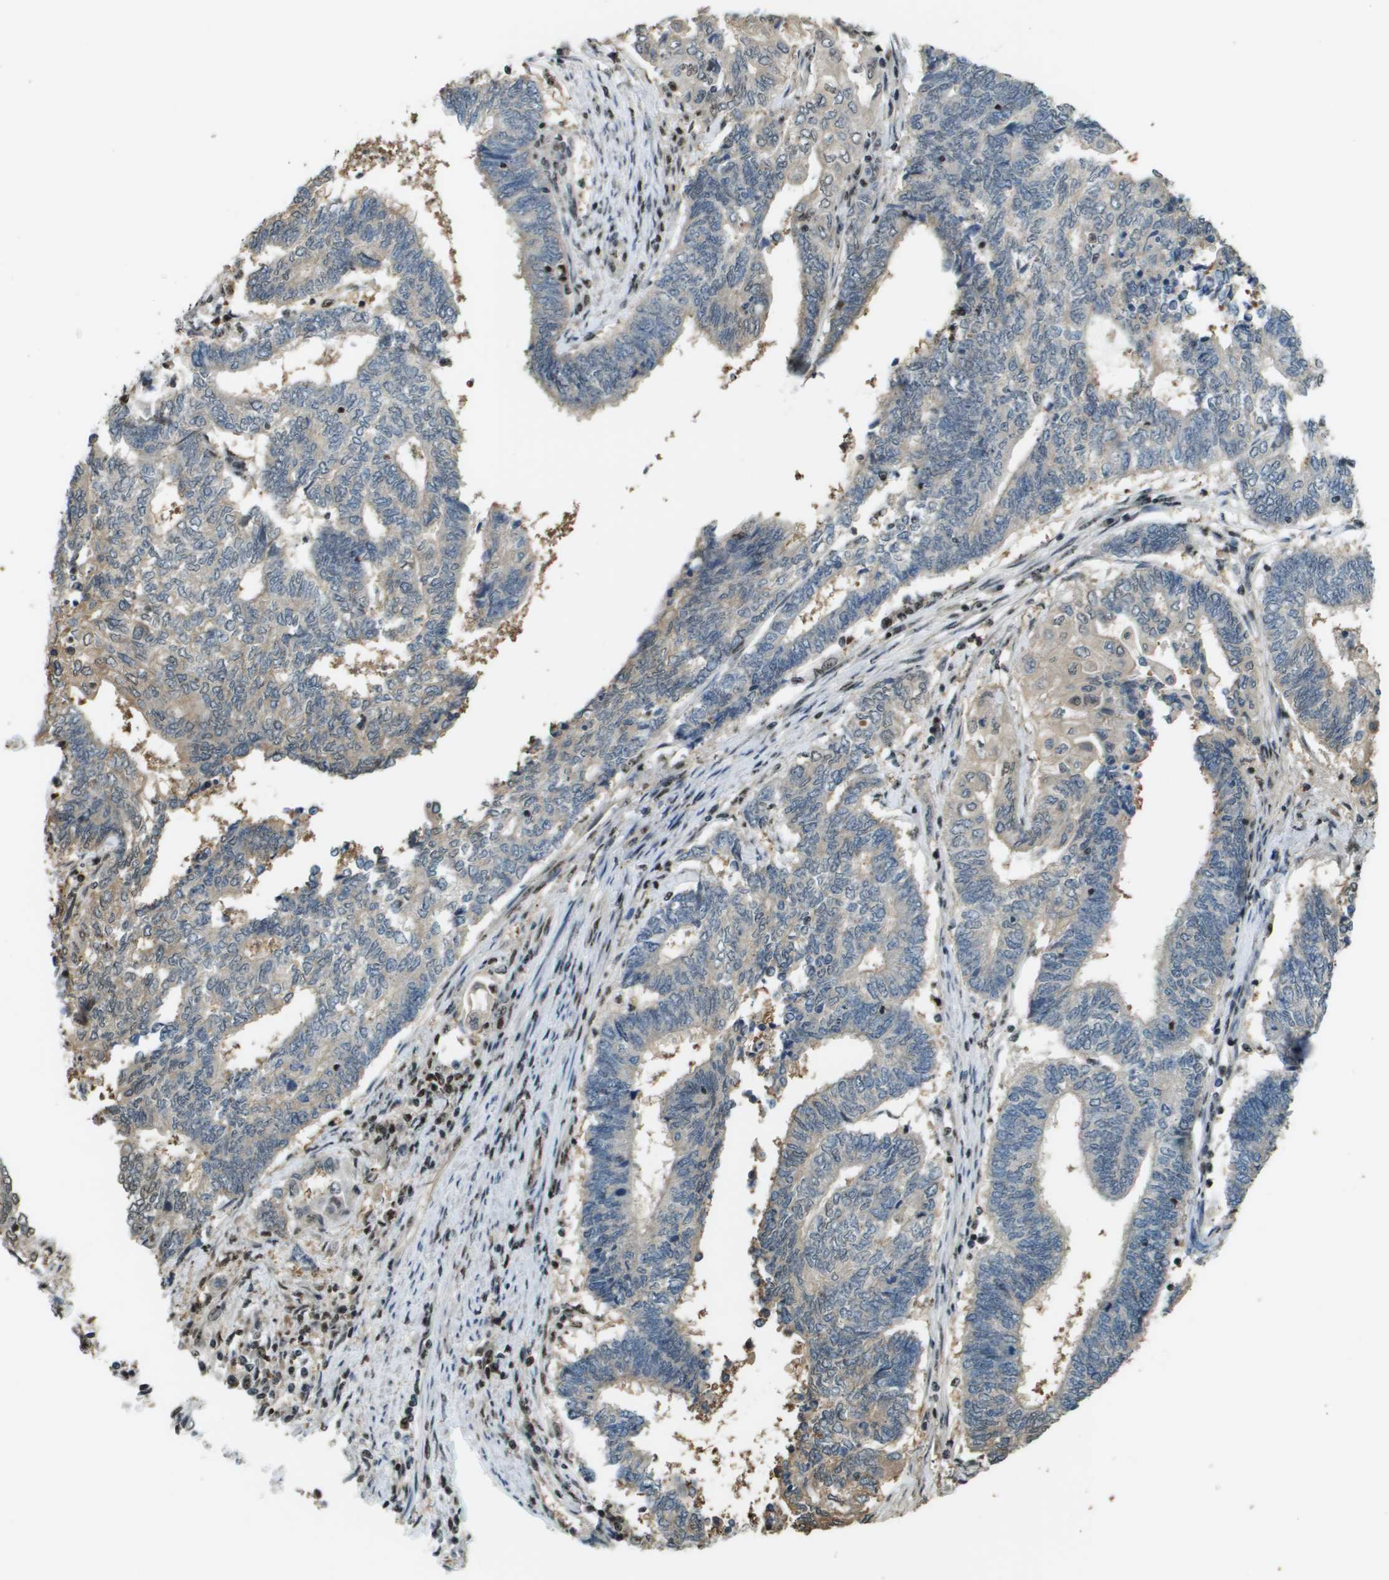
{"staining": {"intensity": "weak", "quantity": "<25%", "location": "cytoplasmic/membranous"}, "tissue": "endometrial cancer", "cell_type": "Tumor cells", "image_type": "cancer", "snomed": [{"axis": "morphology", "description": "Adenocarcinoma, NOS"}, {"axis": "topography", "description": "Uterus"}, {"axis": "topography", "description": "Endometrium"}], "caption": "This is an immunohistochemistry (IHC) micrograph of endometrial cancer (adenocarcinoma). There is no positivity in tumor cells.", "gene": "SP100", "patient": {"sex": "female", "age": 70}}